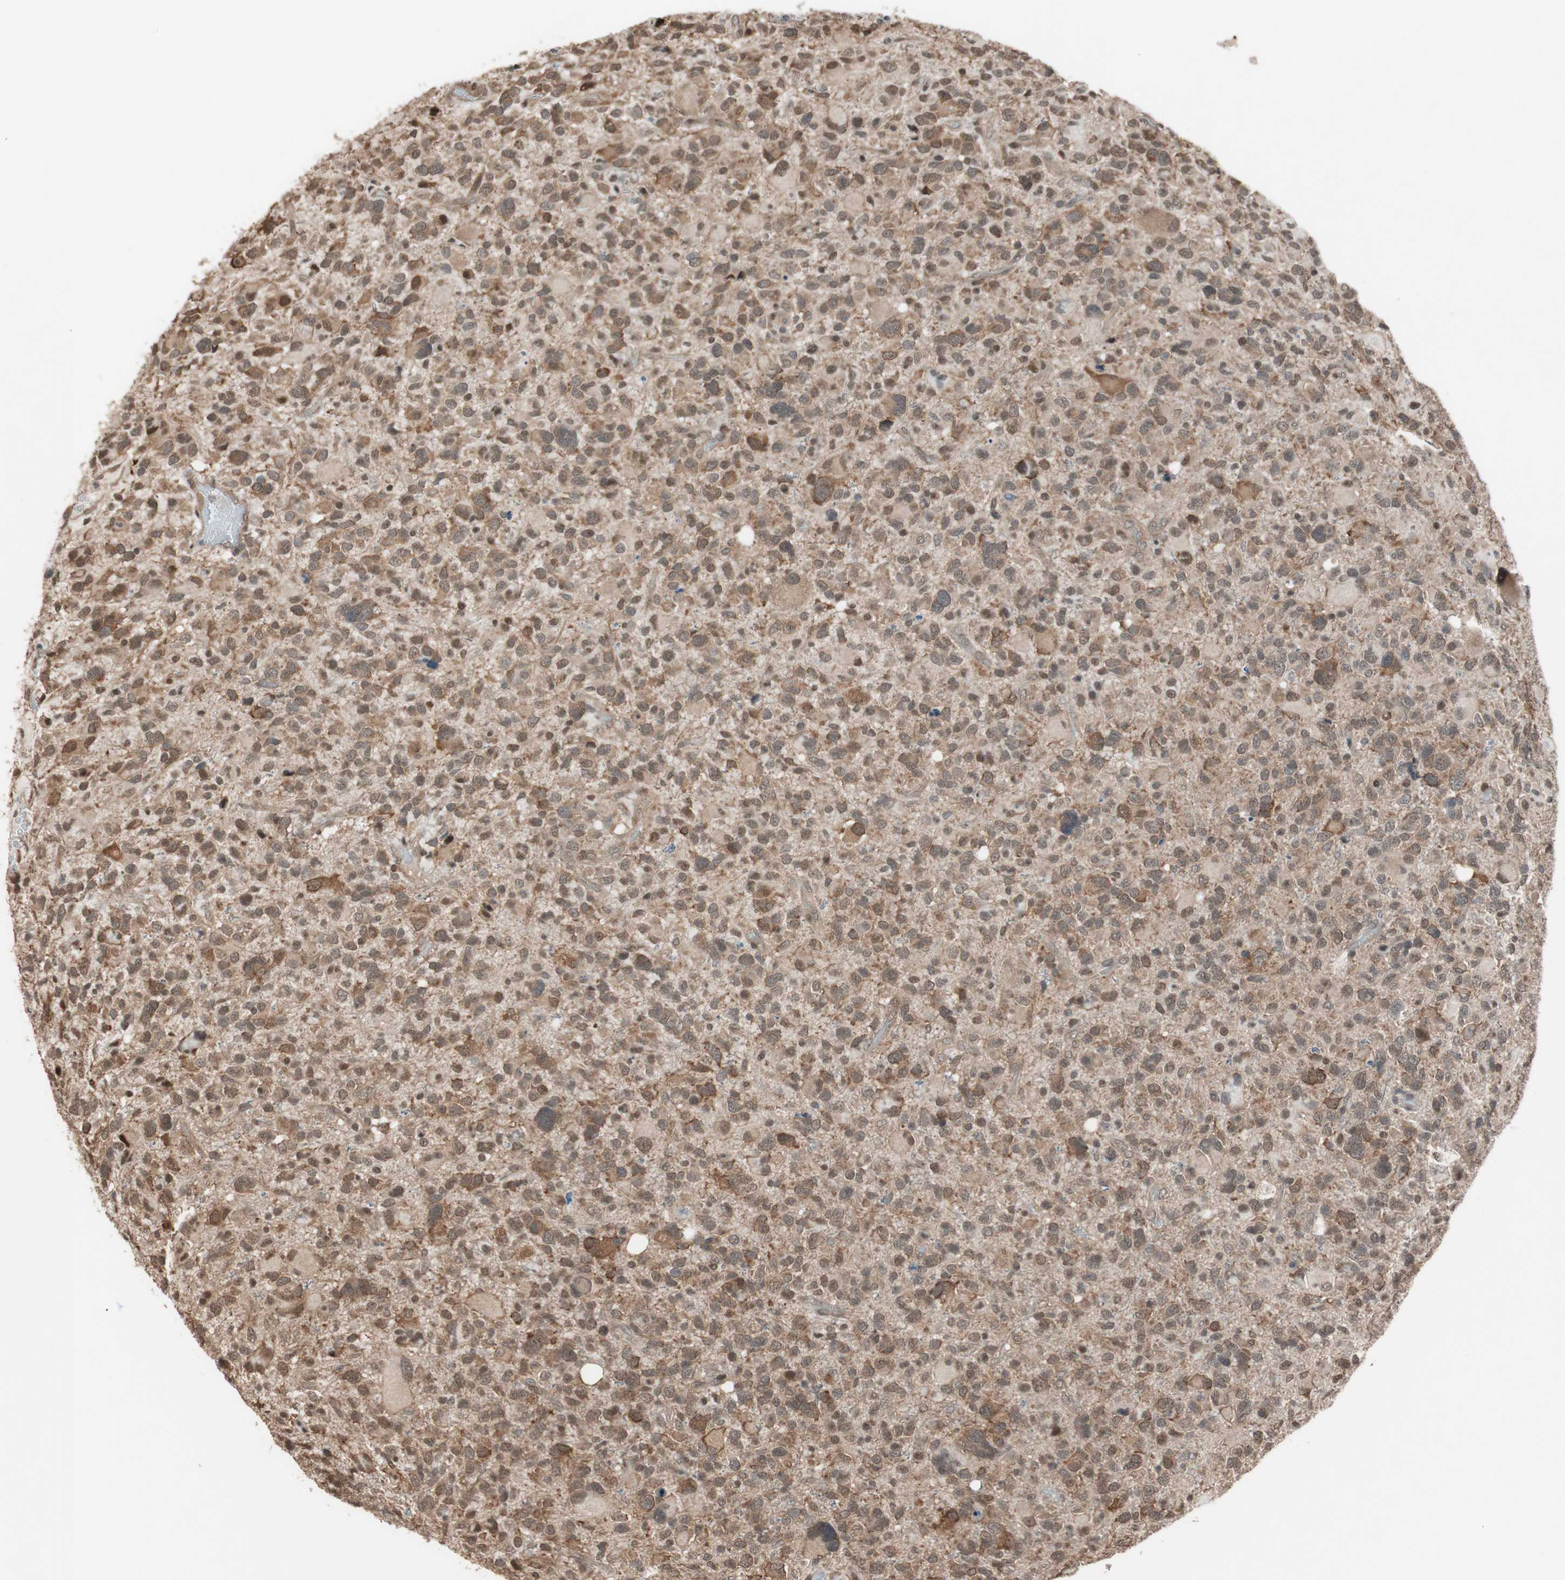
{"staining": {"intensity": "weak", "quantity": ">75%", "location": "cytoplasmic/membranous"}, "tissue": "glioma", "cell_type": "Tumor cells", "image_type": "cancer", "snomed": [{"axis": "morphology", "description": "Glioma, malignant, High grade"}, {"axis": "topography", "description": "Brain"}], "caption": "An immunohistochemistry micrograph of tumor tissue is shown. Protein staining in brown labels weak cytoplasmic/membranous positivity in glioma within tumor cells.", "gene": "DRAP1", "patient": {"sex": "male", "age": 48}}